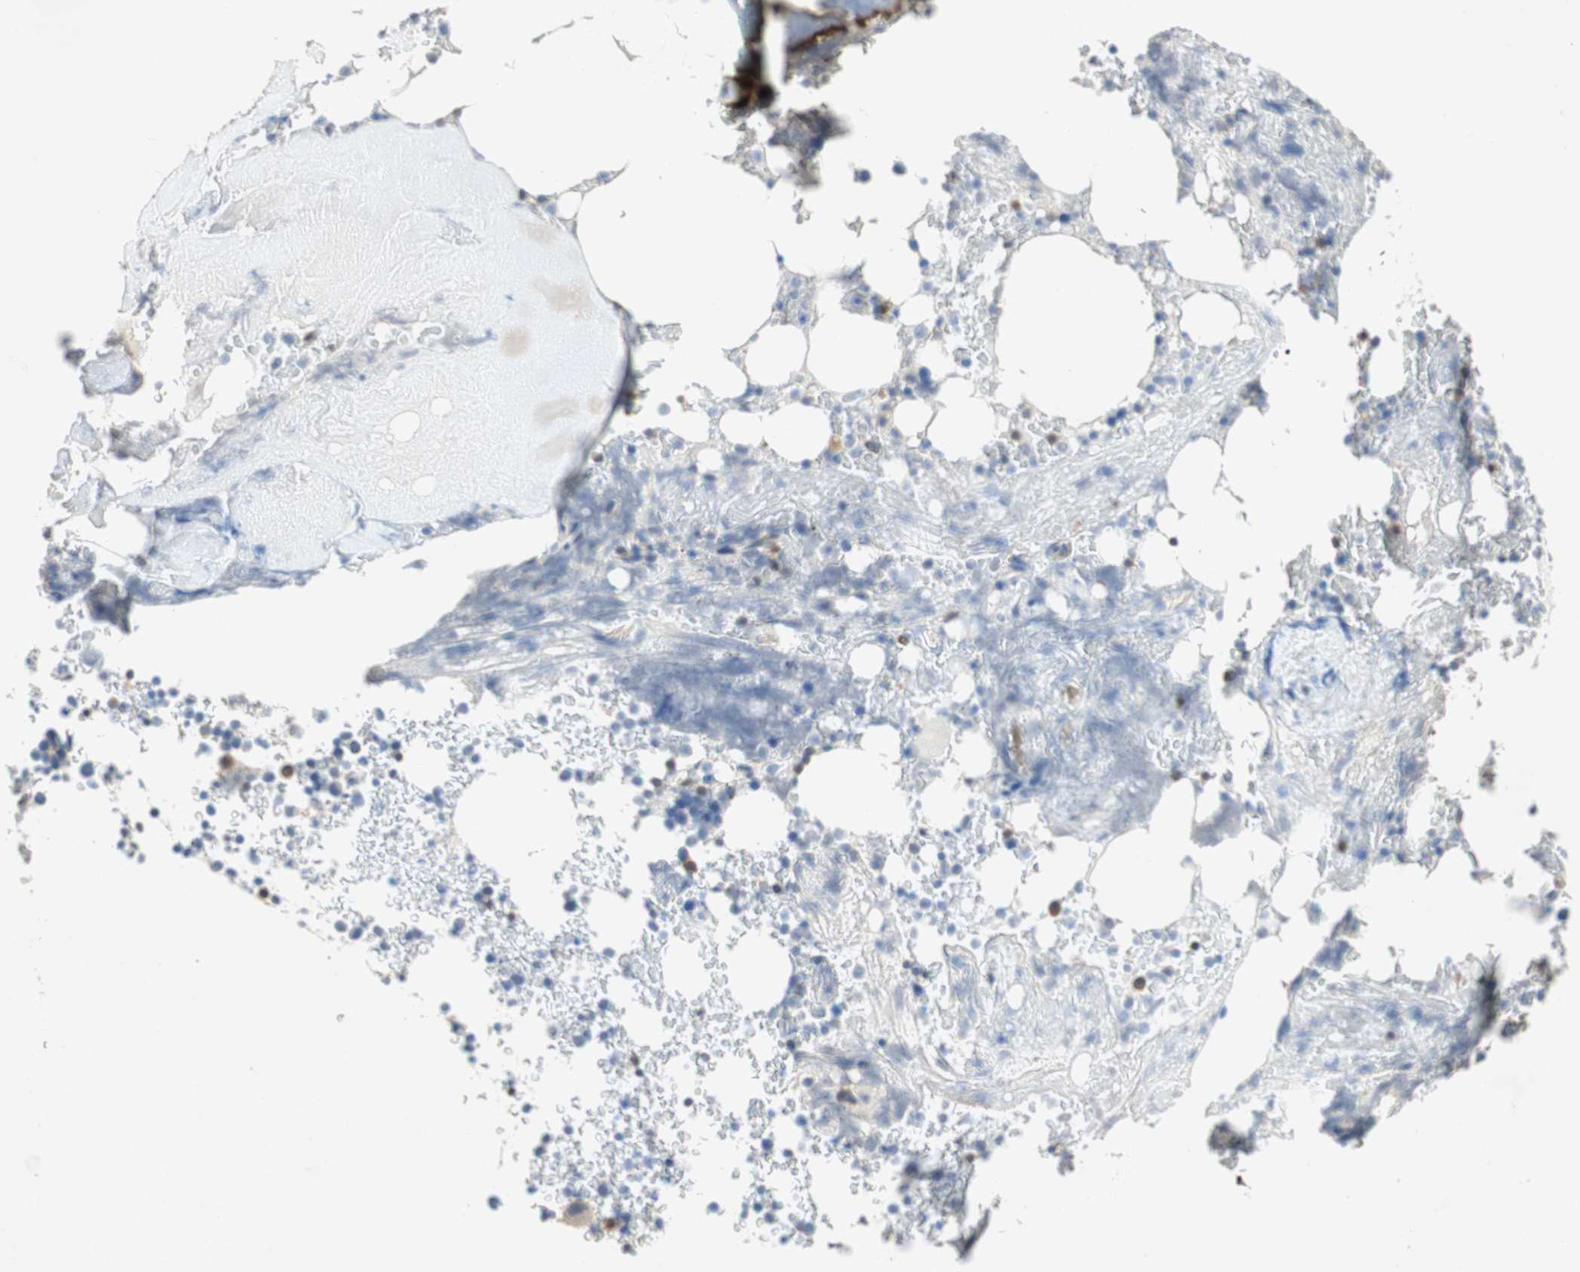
{"staining": {"intensity": "weak", "quantity": "<25%", "location": "nuclear"}, "tissue": "bone marrow", "cell_type": "Hematopoietic cells", "image_type": "normal", "snomed": [{"axis": "morphology", "description": "Normal tissue, NOS"}, {"axis": "topography", "description": "Bone marrow"}], "caption": "There is no significant positivity in hematopoietic cells of bone marrow. The staining was performed using DAB to visualize the protein expression in brown, while the nuclei were stained in blue with hematoxylin (Magnification: 20x).", "gene": "RELB", "patient": {"sex": "female", "age": 66}}